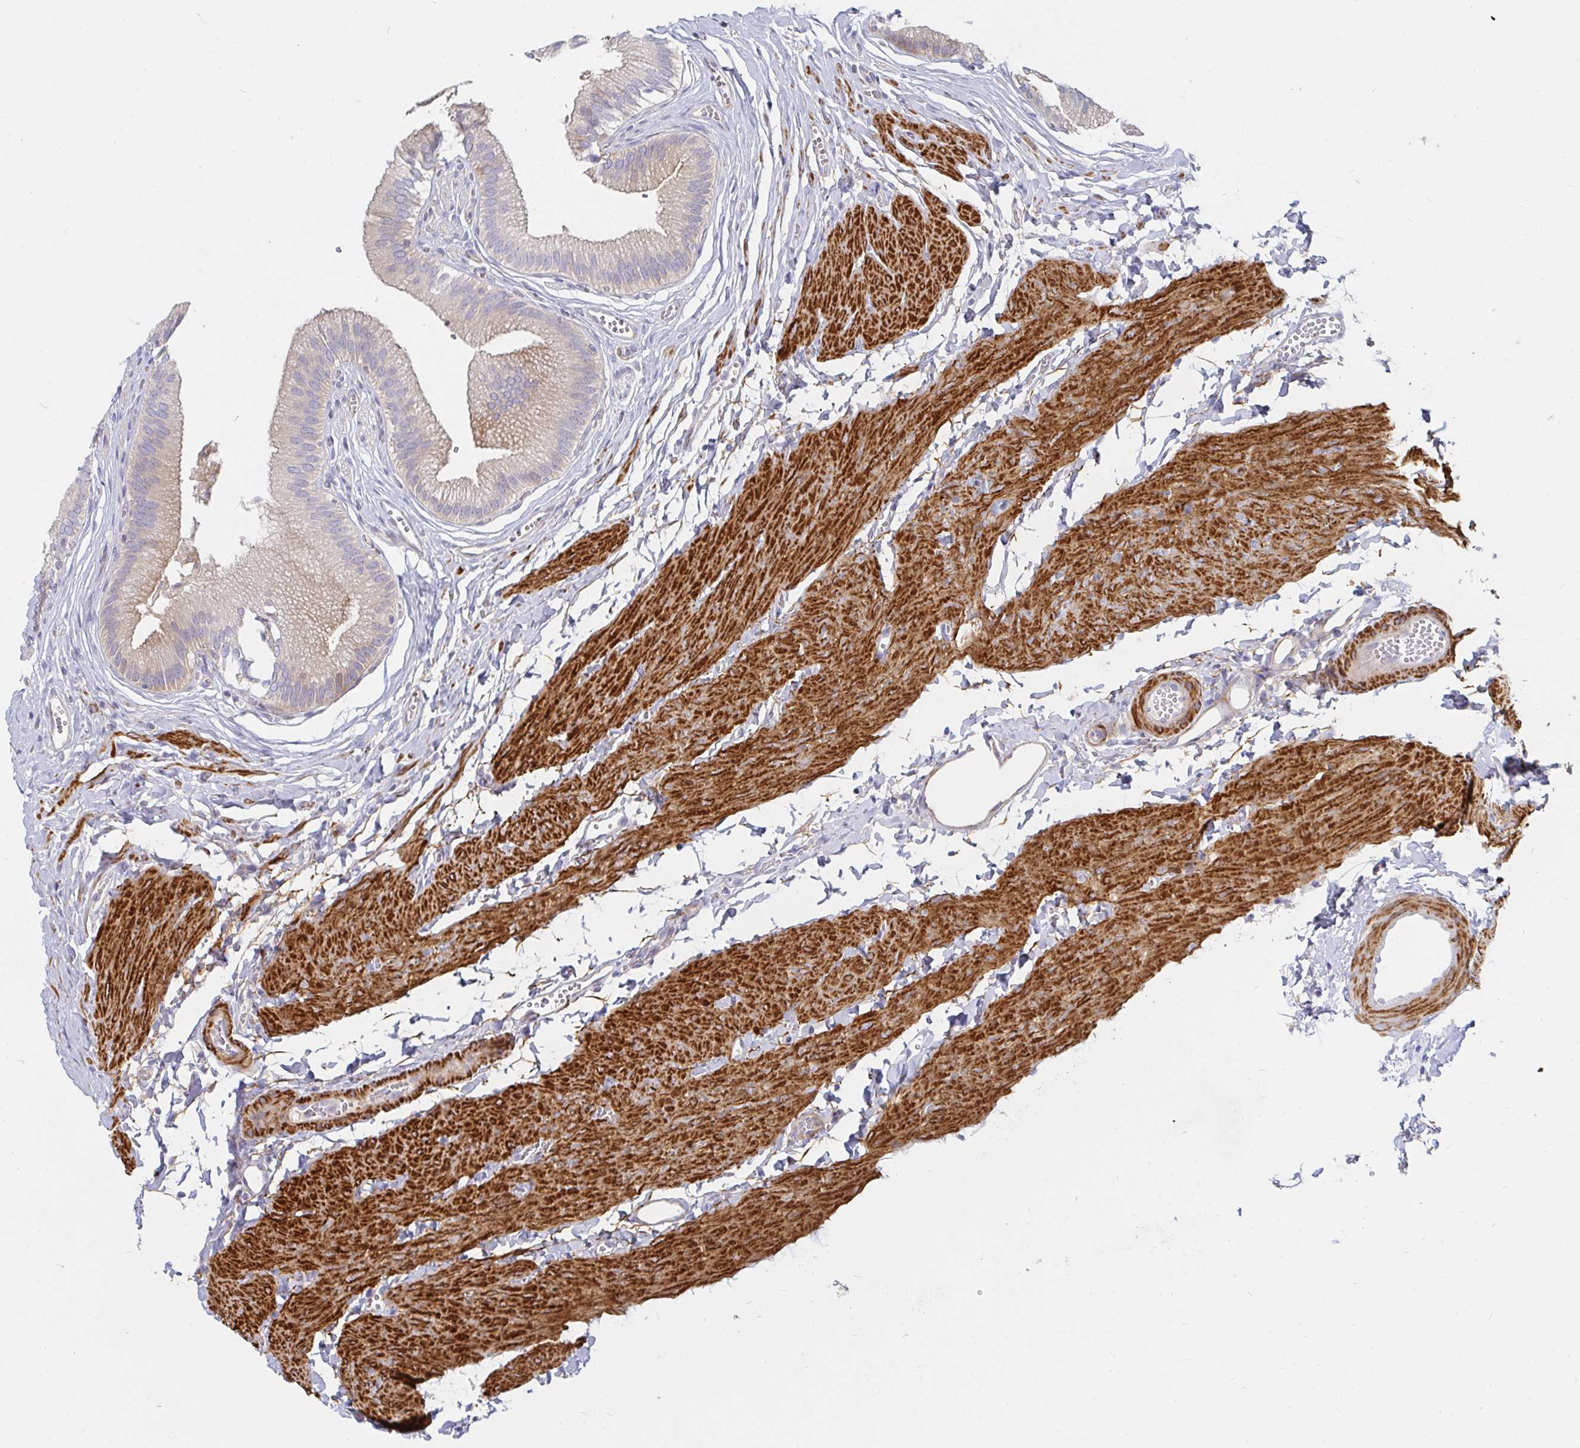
{"staining": {"intensity": "weak", "quantity": "25%-75%", "location": "cytoplasmic/membranous"}, "tissue": "gallbladder", "cell_type": "Glandular cells", "image_type": "normal", "snomed": [{"axis": "morphology", "description": "Normal tissue, NOS"}, {"axis": "topography", "description": "Gallbladder"}, {"axis": "topography", "description": "Peripheral nerve tissue"}], "caption": "Glandular cells reveal low levels of weak cytoplasmic/membranous expression in approximately 25%-75% of cells in benign gallbladder. (DAB (3,3'-diaminobenzidine) IHC, brown staining for protein, blue staining for nuclei).", "gene": "SSH2", "patient": {"sex": "male", "age": 17}}